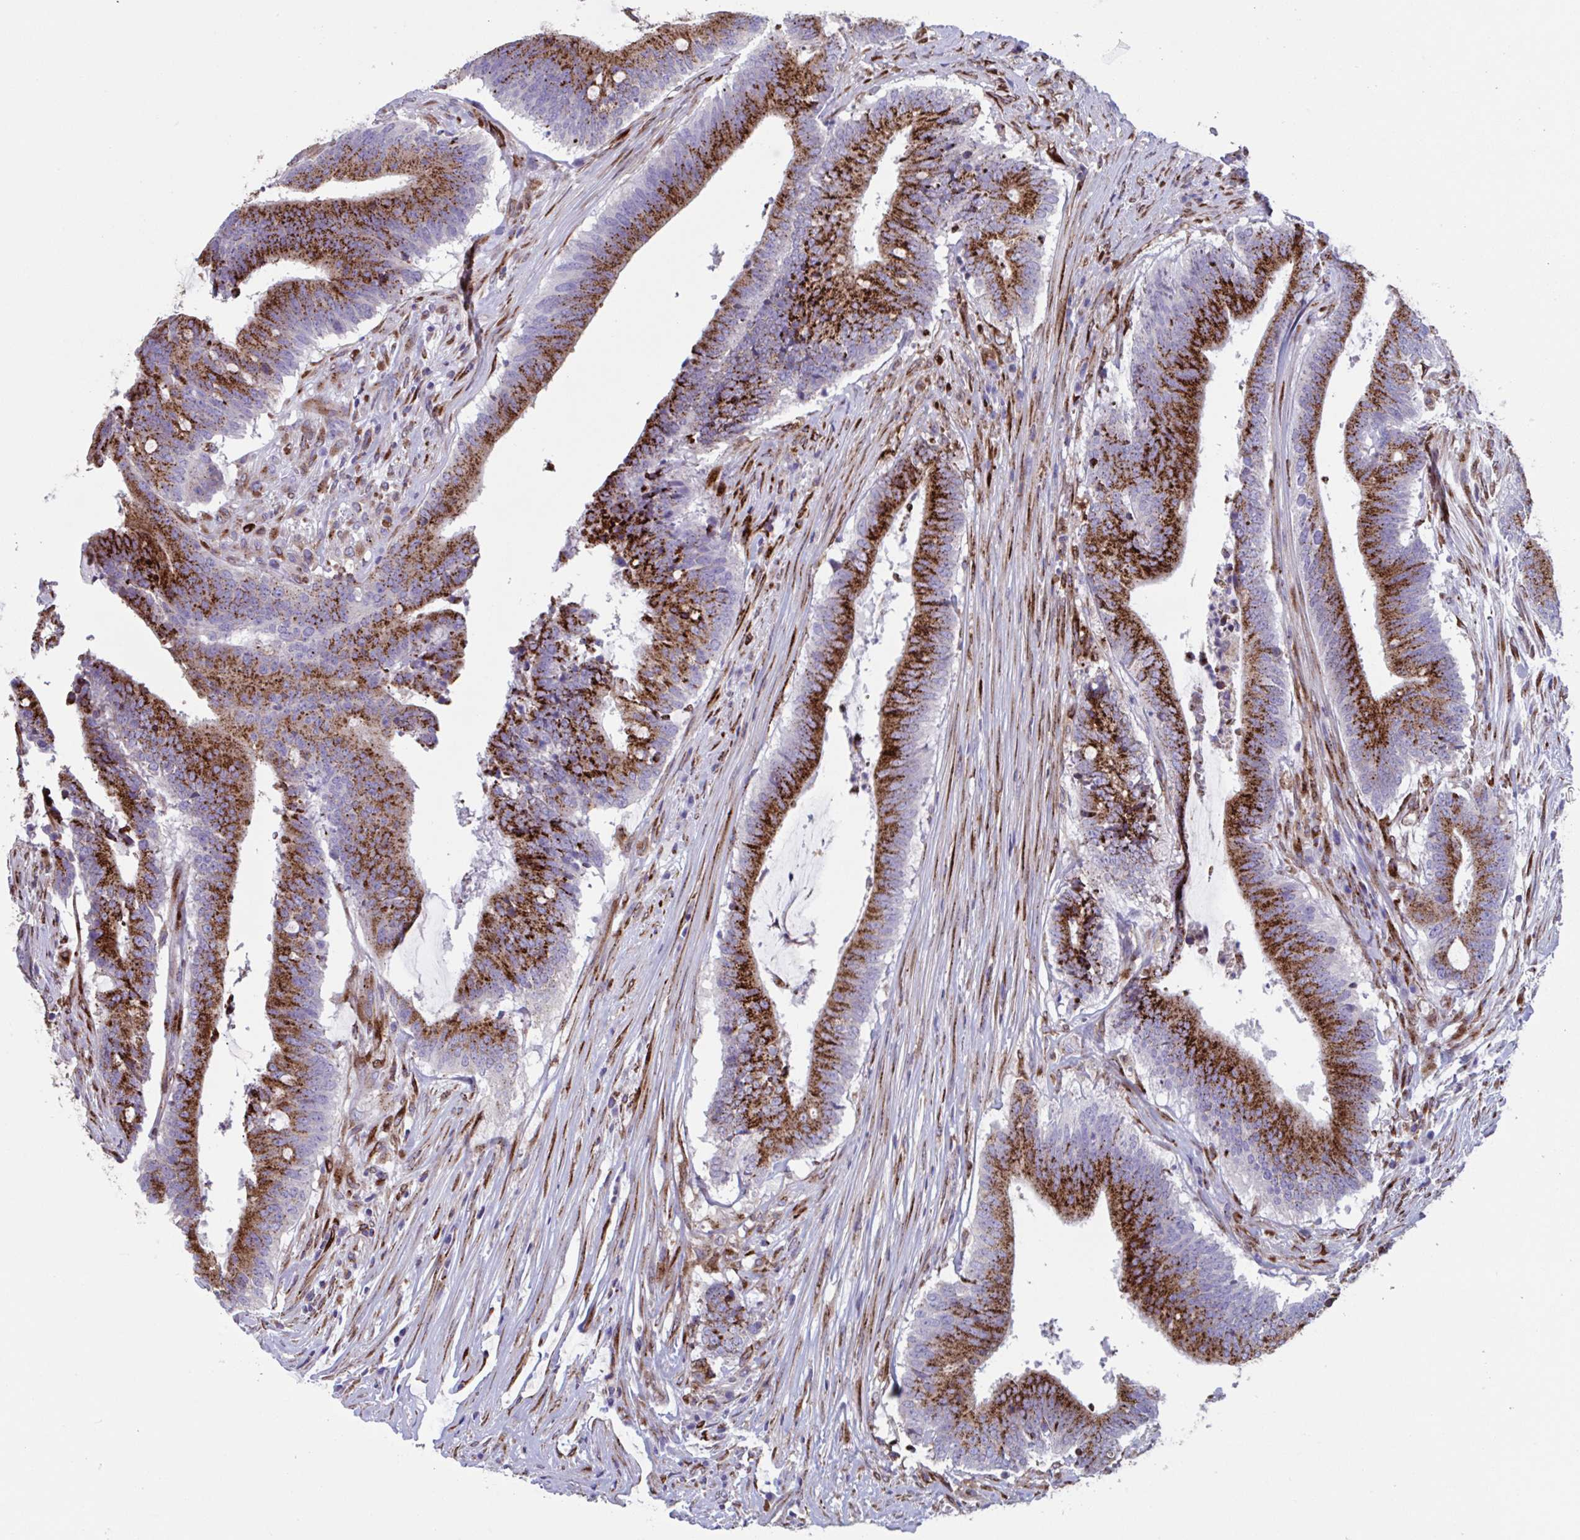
{"staining": {"intensity": "strong", "quantity": ">75%", "location": "cytoplasmic/membranous"}, "tissue": "colorectal cancer", "cell_type": "Tumor cells", "image_type": "cancer", "snomed": [{"axis": "morphology", "description": "Adenocarcinoma, NOS"}, {"axis": "topography", "description": "Colon"}], "caption": "Tumor cells show high levels of strong cytoplasmic/membranous positivity in approximately >75% of cells in human adenocarcinoma (colorectal). (DAB IHC with brightfield microscopy, high magnification).", "gene": "RFK", "patient": {"sex": "female", "age": 43}}